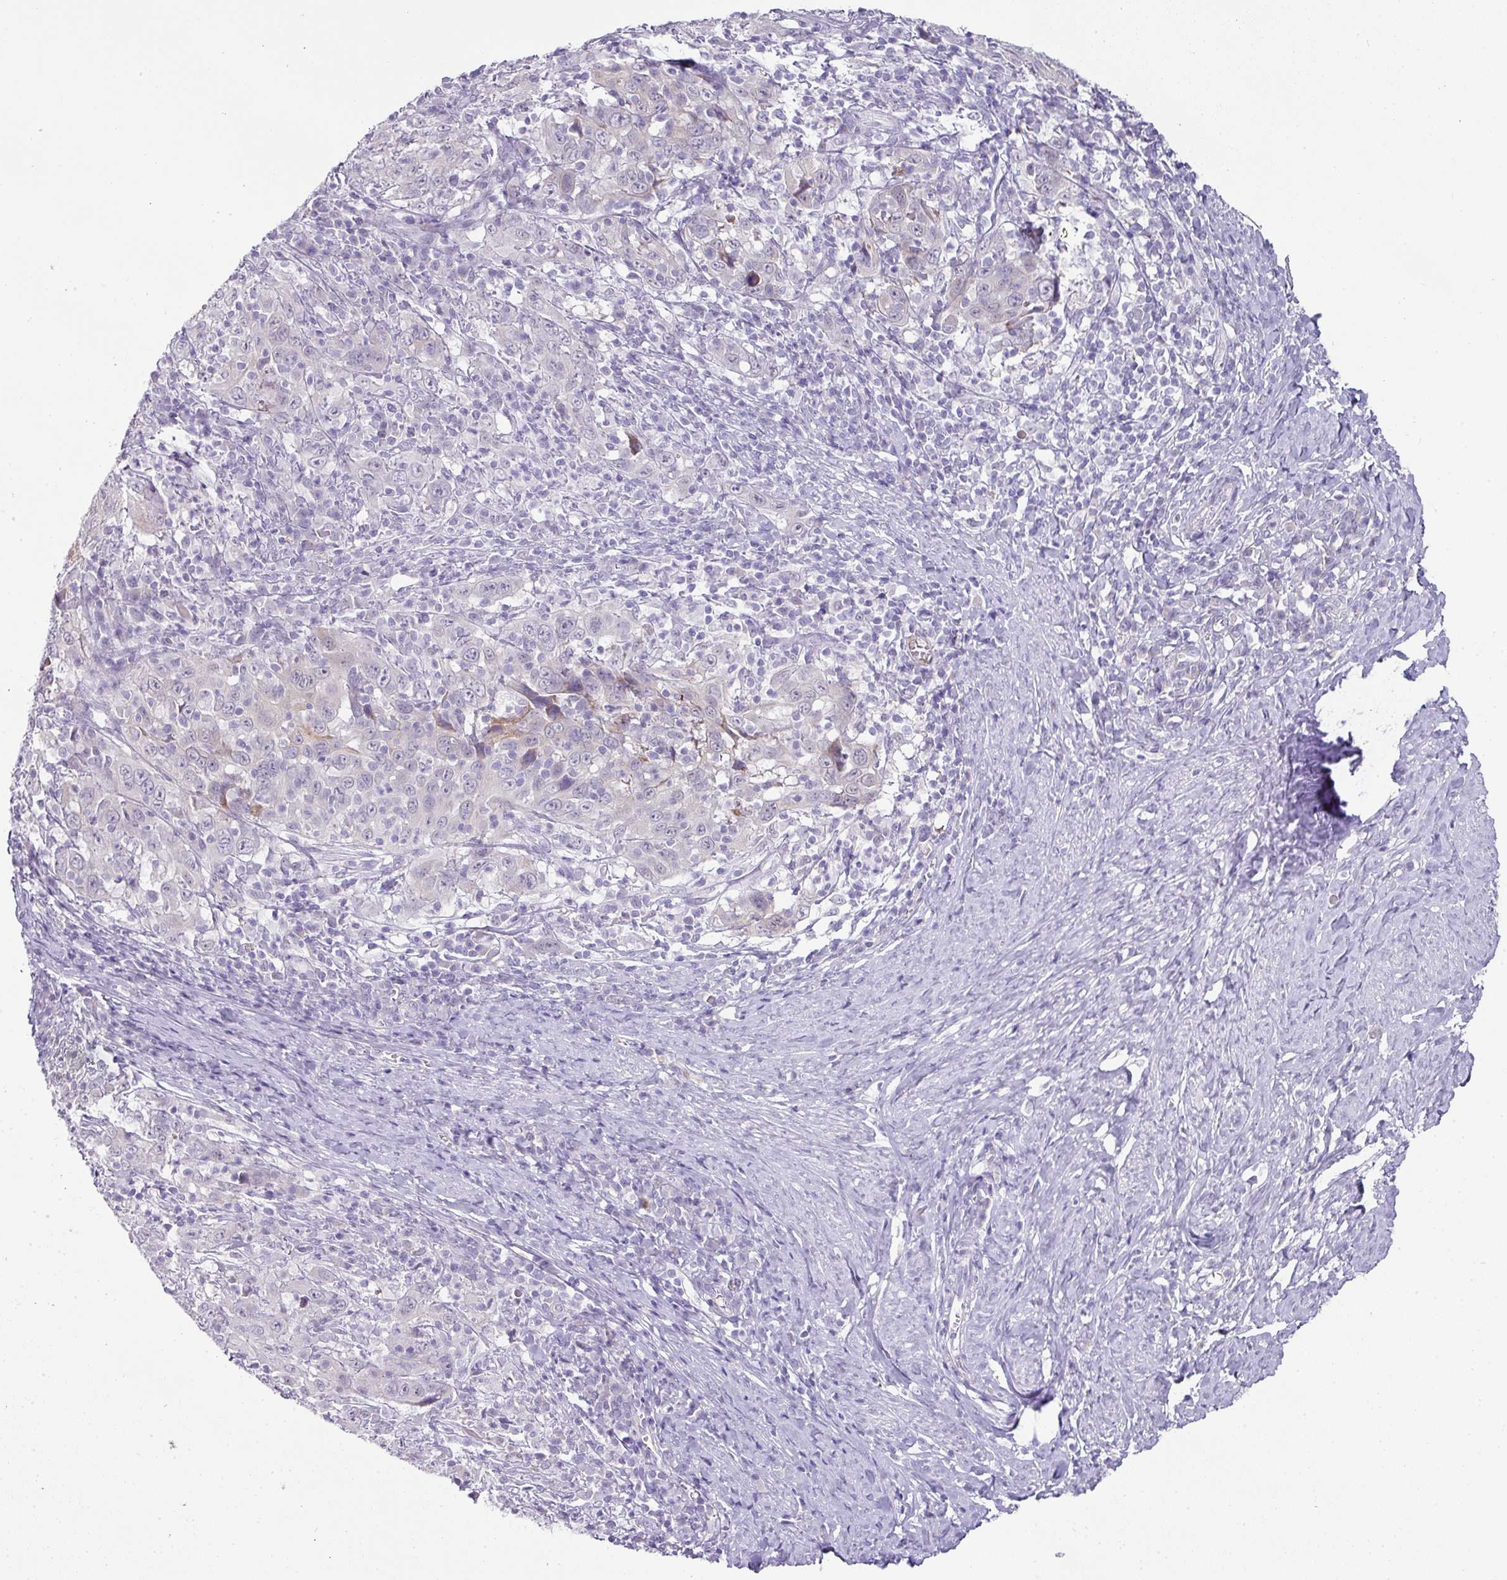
{"staining": {"intensity": "negative", "quantity": "none", "location": "none"}, "tissue": "cervical cancer", "cell_type": "Tumor cells", "image_type": "cancer", "snomed": [{"axis": "morphology", "description": "Squamous cell carcinoma, NOS"}, {"axis": "topography", "description": "Cervix"}], "caption": "Immunohistochemistry (IHC) of human cervical cancer (squamous cell carcinoma) exhibits no expression in tumor cells.", "gene": "FGF17", "patient": {"sex": "female", "age": 46}}